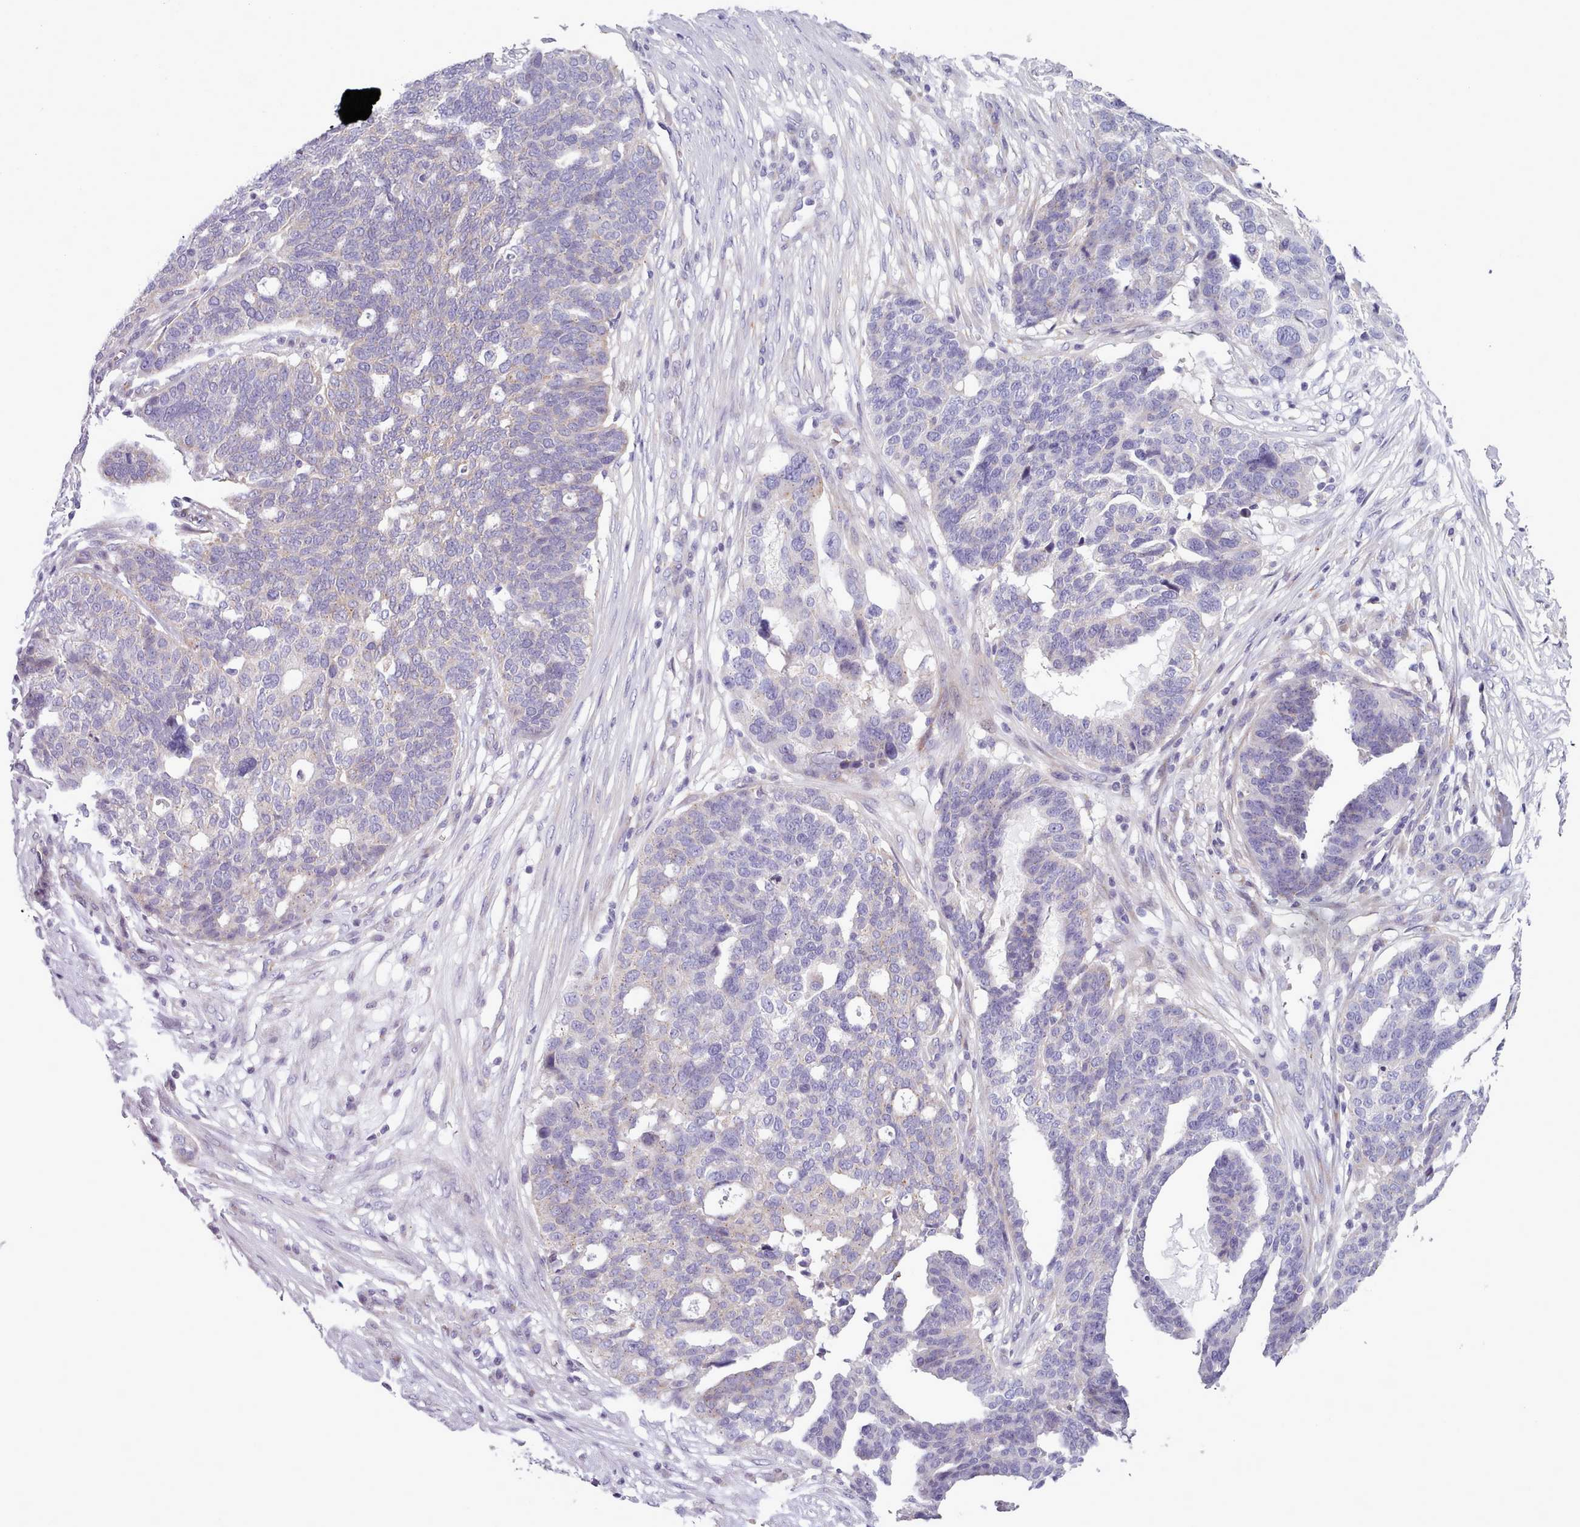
{"staining": {"intensity": "weak", "quantity": "<25%", "location": "cytoplasmic/membranous"}, "tissue": "ovarian cancer", "cell_type": "Tumor cells", "image_type": "cancer", "snomed": [{"axis": "morphology", "description": "Cystadenocarcinoma, serous, NOS"}, {"axis": "topography", "description": "Ovary"}], "caption": "High magnification brightfield microscopy of ovarian cancer (serous cystadenocarcinoma) stained with DAB (3,3'-diaminobenzidine) (brown) and counterstained with hematoxylin (blue): tumor cells show no significant positivity.", "gene": "MYRFL", "patient": {"sex": "female", "age": 59}}